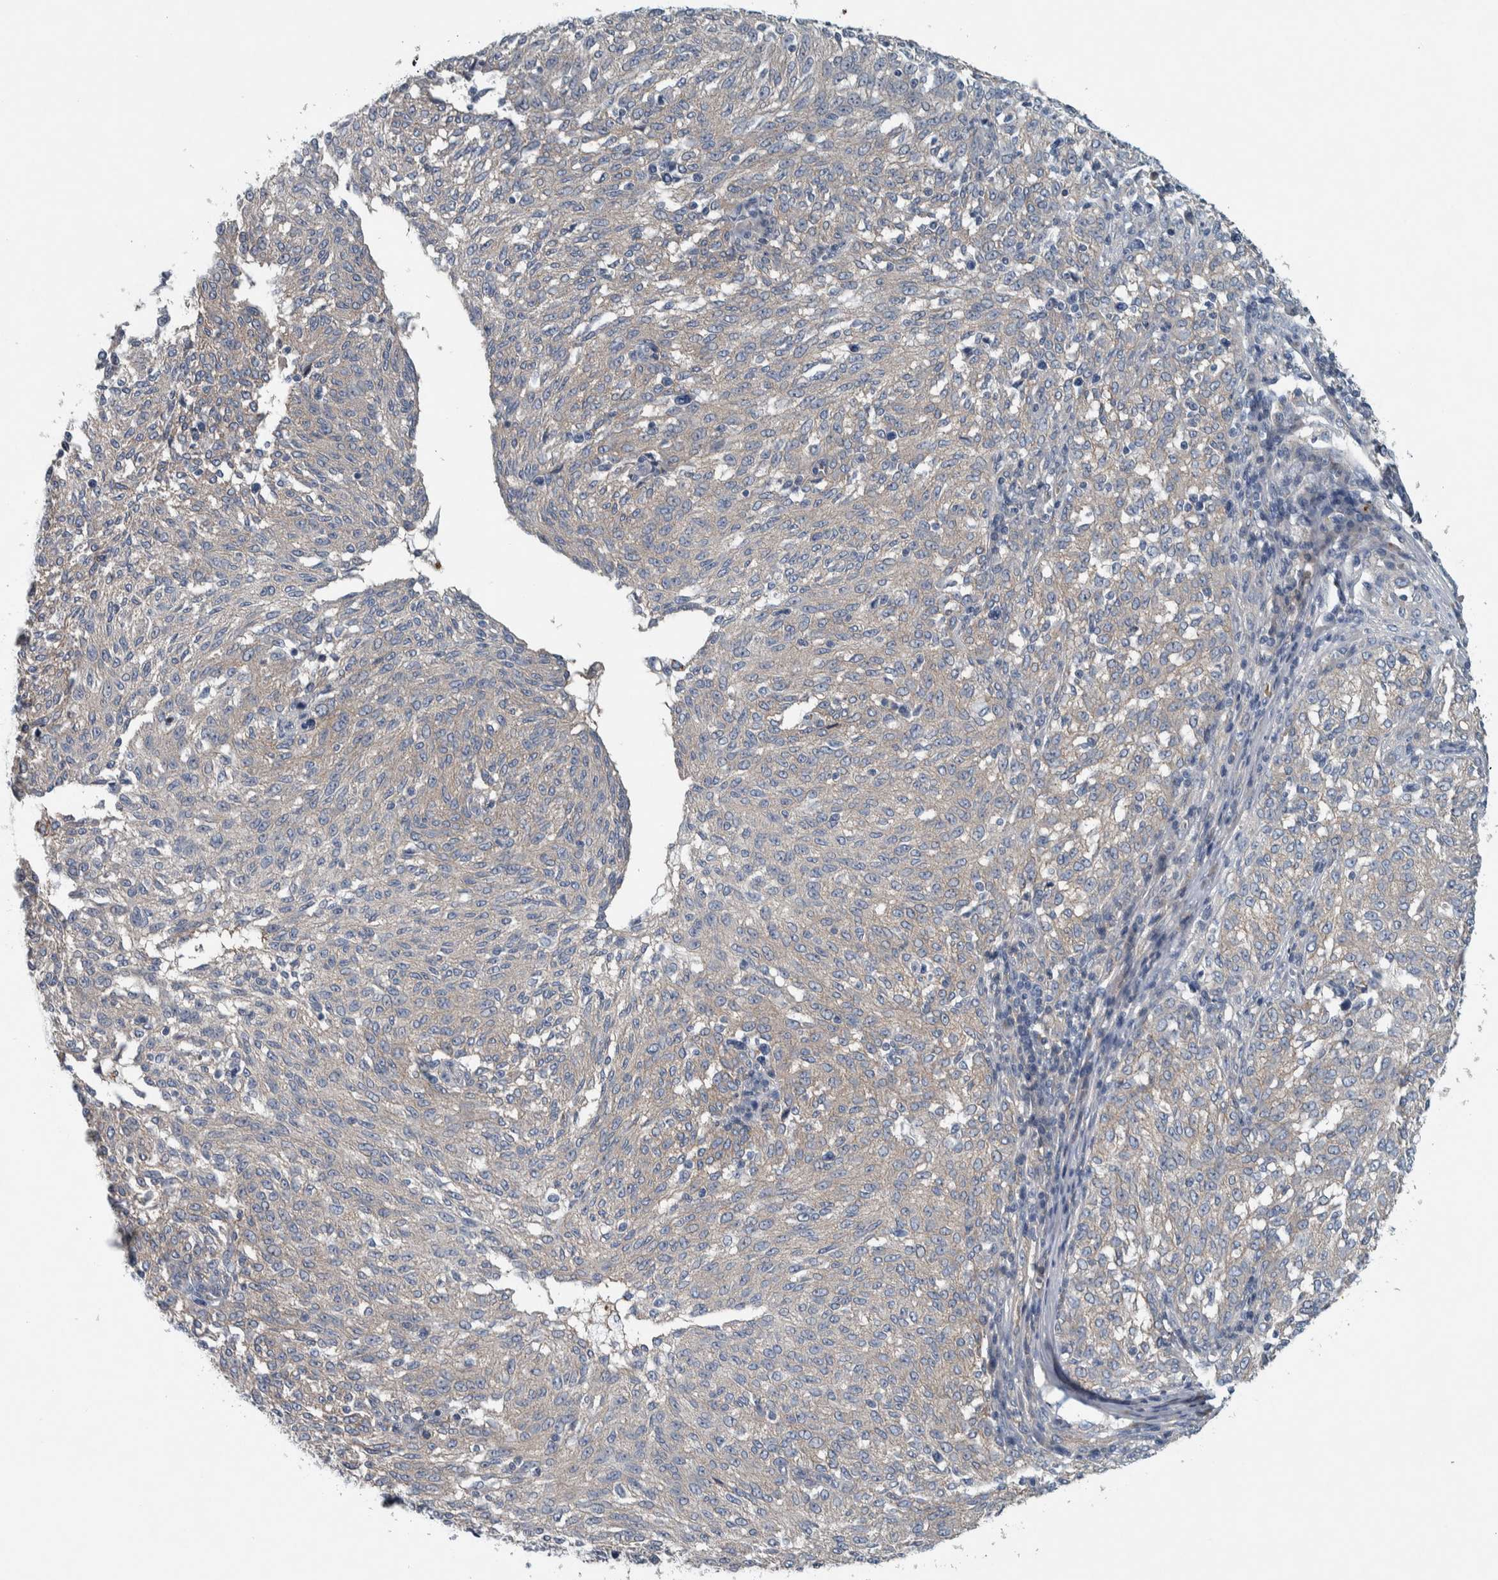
{"staining": {"intensity": "negative", "quantity": "none", "location": "none"}, "tissue": "melanoma", "cell_type": "Tumor cells", "image_type": "cancer", "snomed": [{"axis": "morphology", "description": "Malignant melanoma, NOS"}, {"axis": "topography", "description": "Skin"}], "caption": "Immunohistochemical staining of human melanoma demonstrates no significant positivity in tumor cells.", "gene": "SERPINC1", "patient": {"sex": "female", "age": 72}}